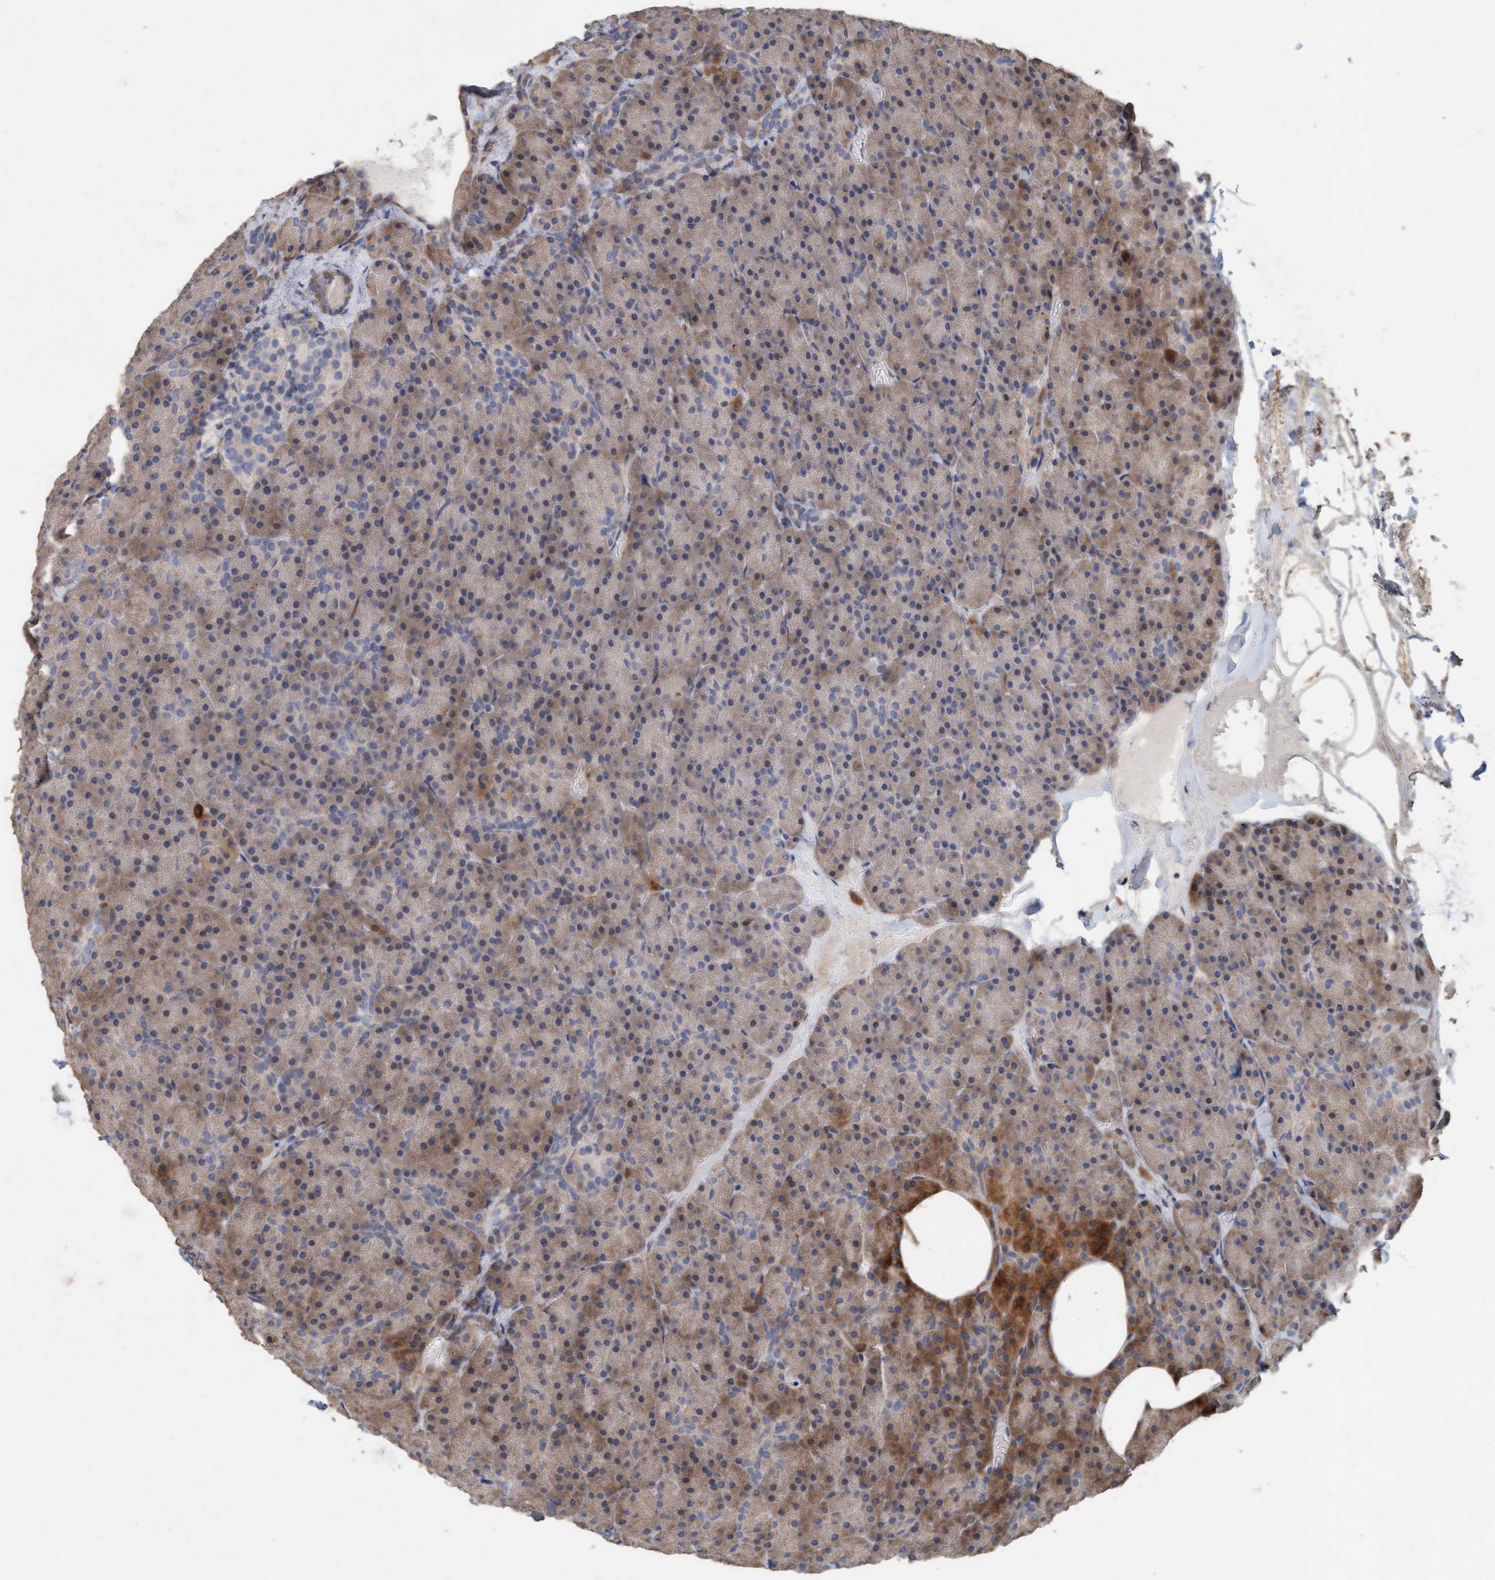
{"staining": {"intensity": "weak", "quantity": "<25%", "location": "cytoplasmic/membranous"}, "tissue": "pancreas", "cell_type": "Exocrine glandular cells", "image_type": "normal", "snomed": [{"axis": "morphology", "description": "Normal tissue, NOS"}, {"axis": "morphology", "description": "Carcinoid, malignant, NOS"}, {"axis": "topography", "description": "Pancreas"}], "caption": "Histopathology image shows no significant protein staining in exocrine glandular cells of unremarkable pancreas. (Brightfield microscopy of DAB (3,3'-diaminobenzidine) IHC at high magnification).", "gene": "LONRF1", "patient": {"sex": "female", "age": 35}}